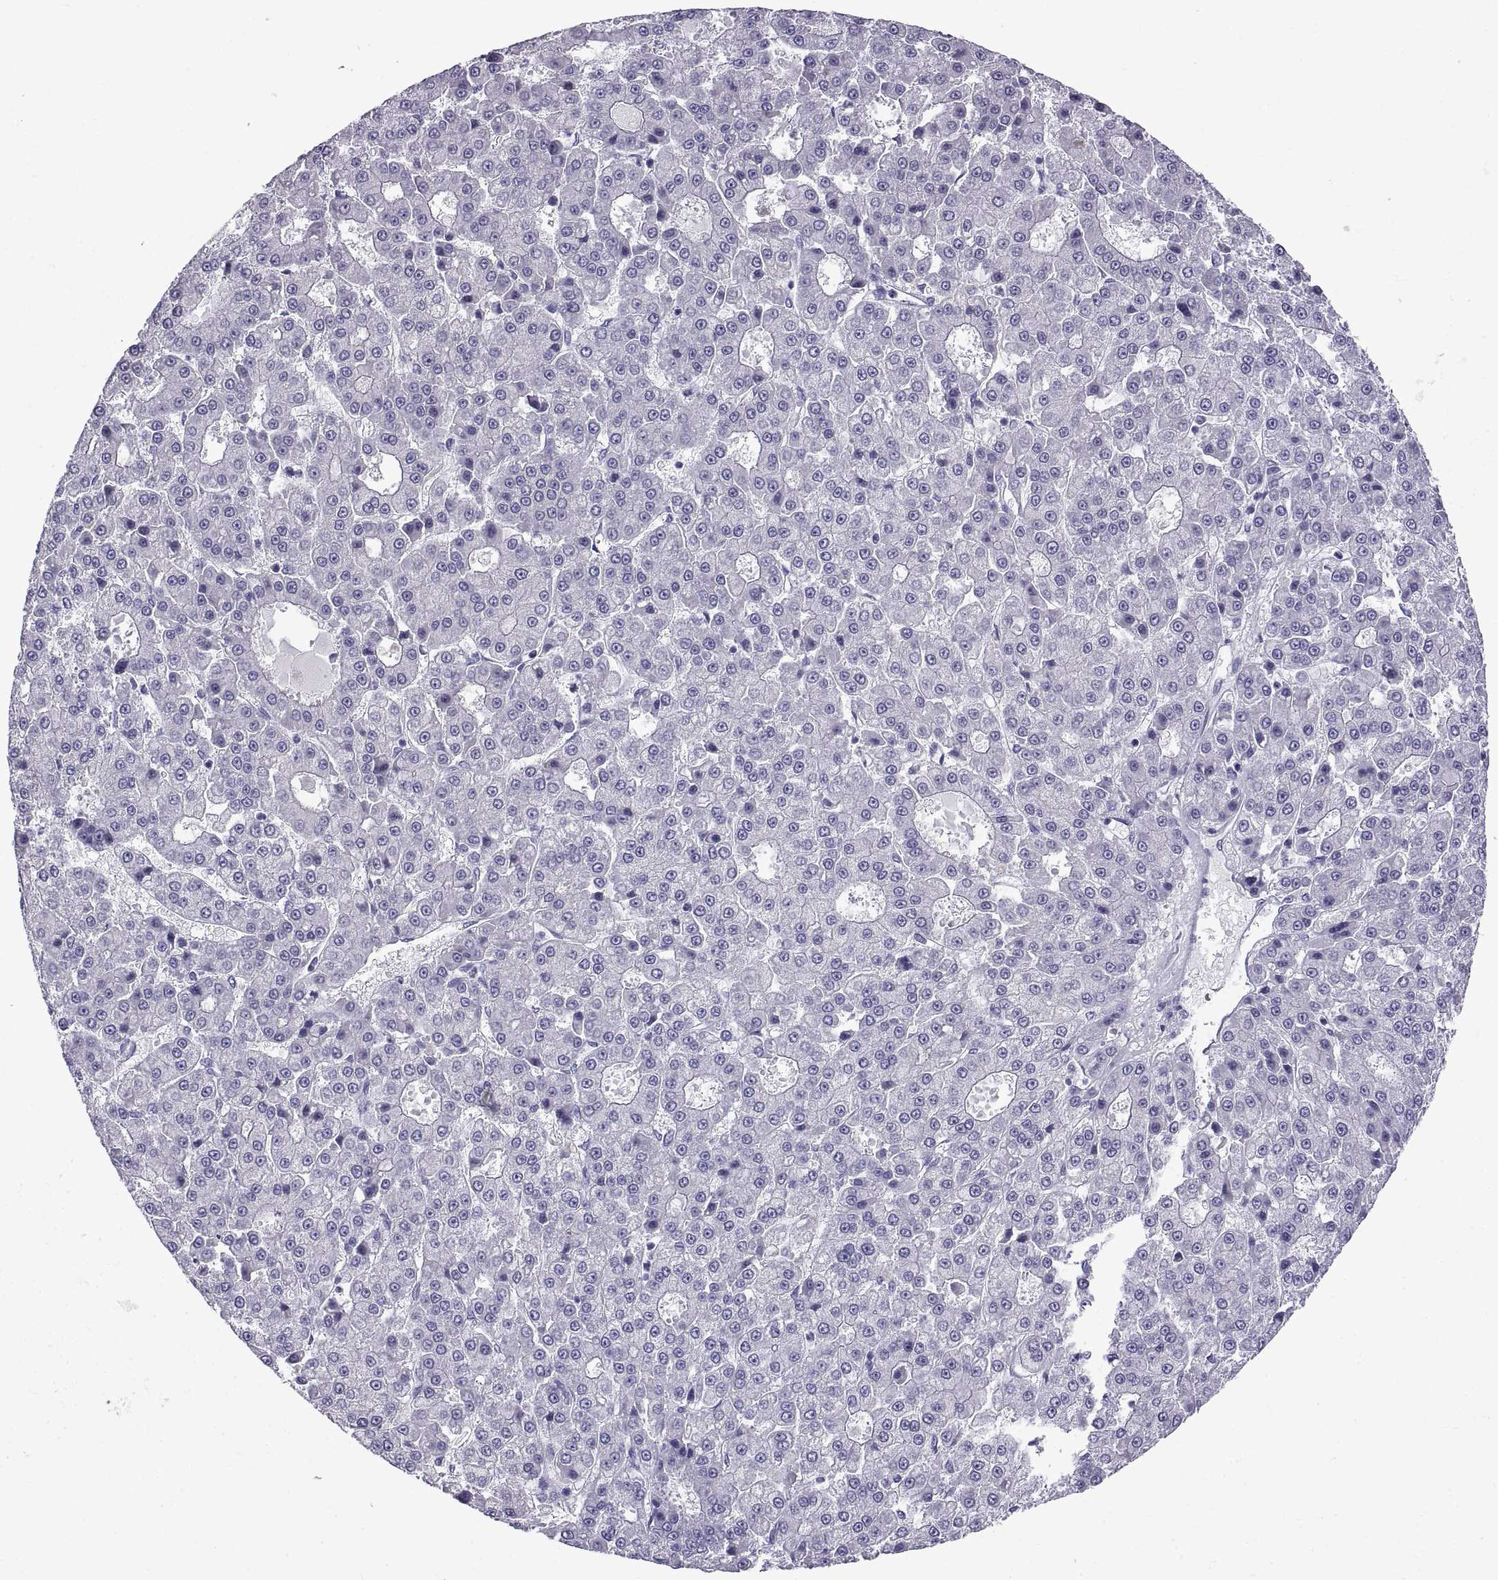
{"staining": {"intensity": "negative", "quantity": "none", "location": "none"}, "tissue": "liver cancer", "cell_type": "Tumor cells", "image_type": "cancer", "snomed": [{"axis": "morphology", "description": "Carcinoma, Hepatocellular, NOS"}, {"axis": "topography", "description": "Liver"}], "caption": "This is an immunohistochemistry micrograph of human hepatocellular carcinoma (liver). There is no staining in tumor cells.", "gene": "SPDYE1", "patient": {"sex": "male", "age": 70}}